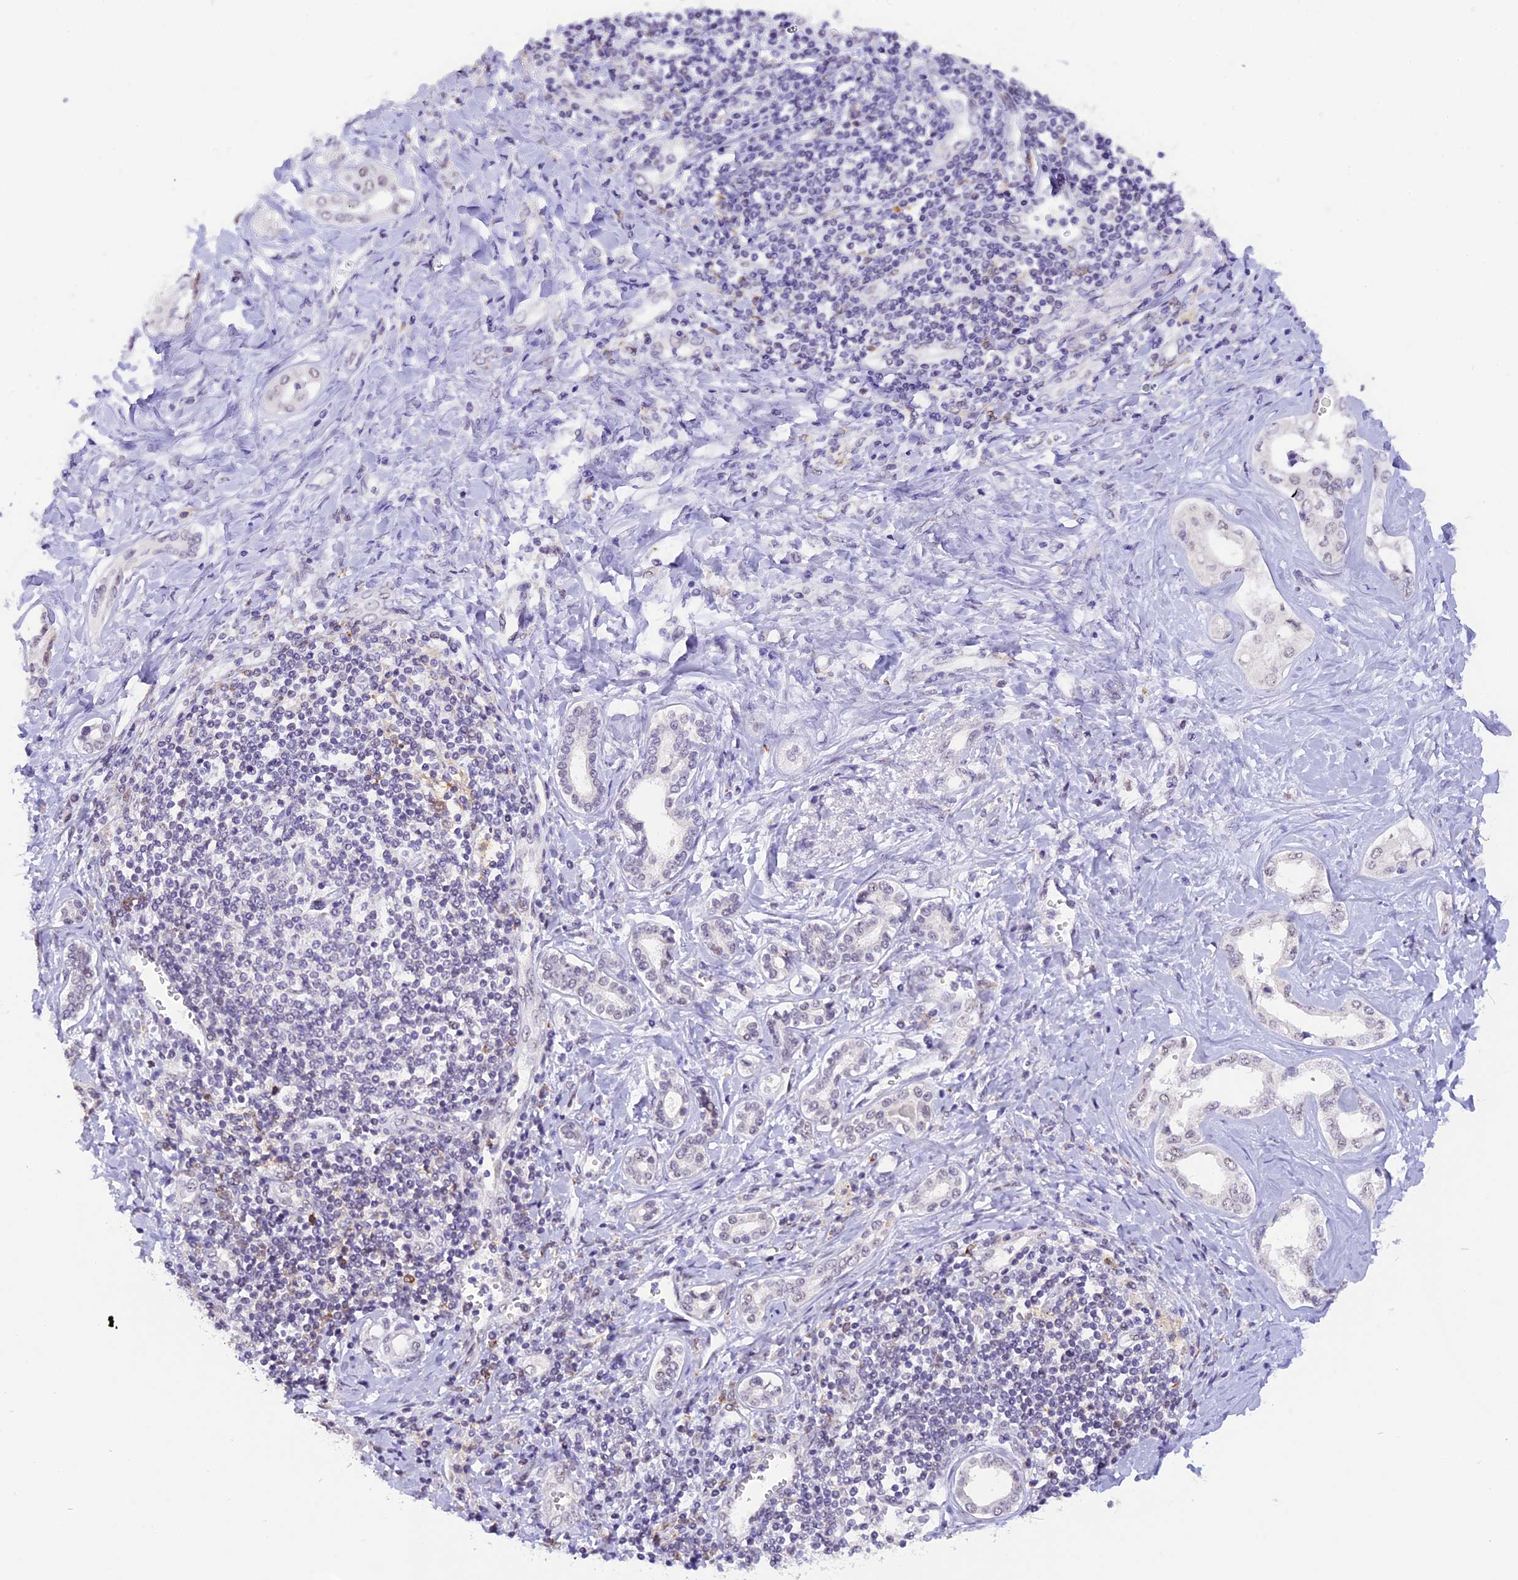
{"staining": {"intensity": "negative", "quantity": "none", "location": "none"}, "tissue": "liver cancer", "cell_type": "Tumor cells", "image_type": "cancer", "snomed": [{"axis": "morphology", "description": "Cholangiocarcinoma"}, {"axis": "topography", "description": "Liver"}], "caption": "Immunohistochemistry of liver cancer (cholangiocarcinoma) displays no positivity in tumor cells.", "gene": "AHSP", "patient": {"sex": "female", "age": 77}}